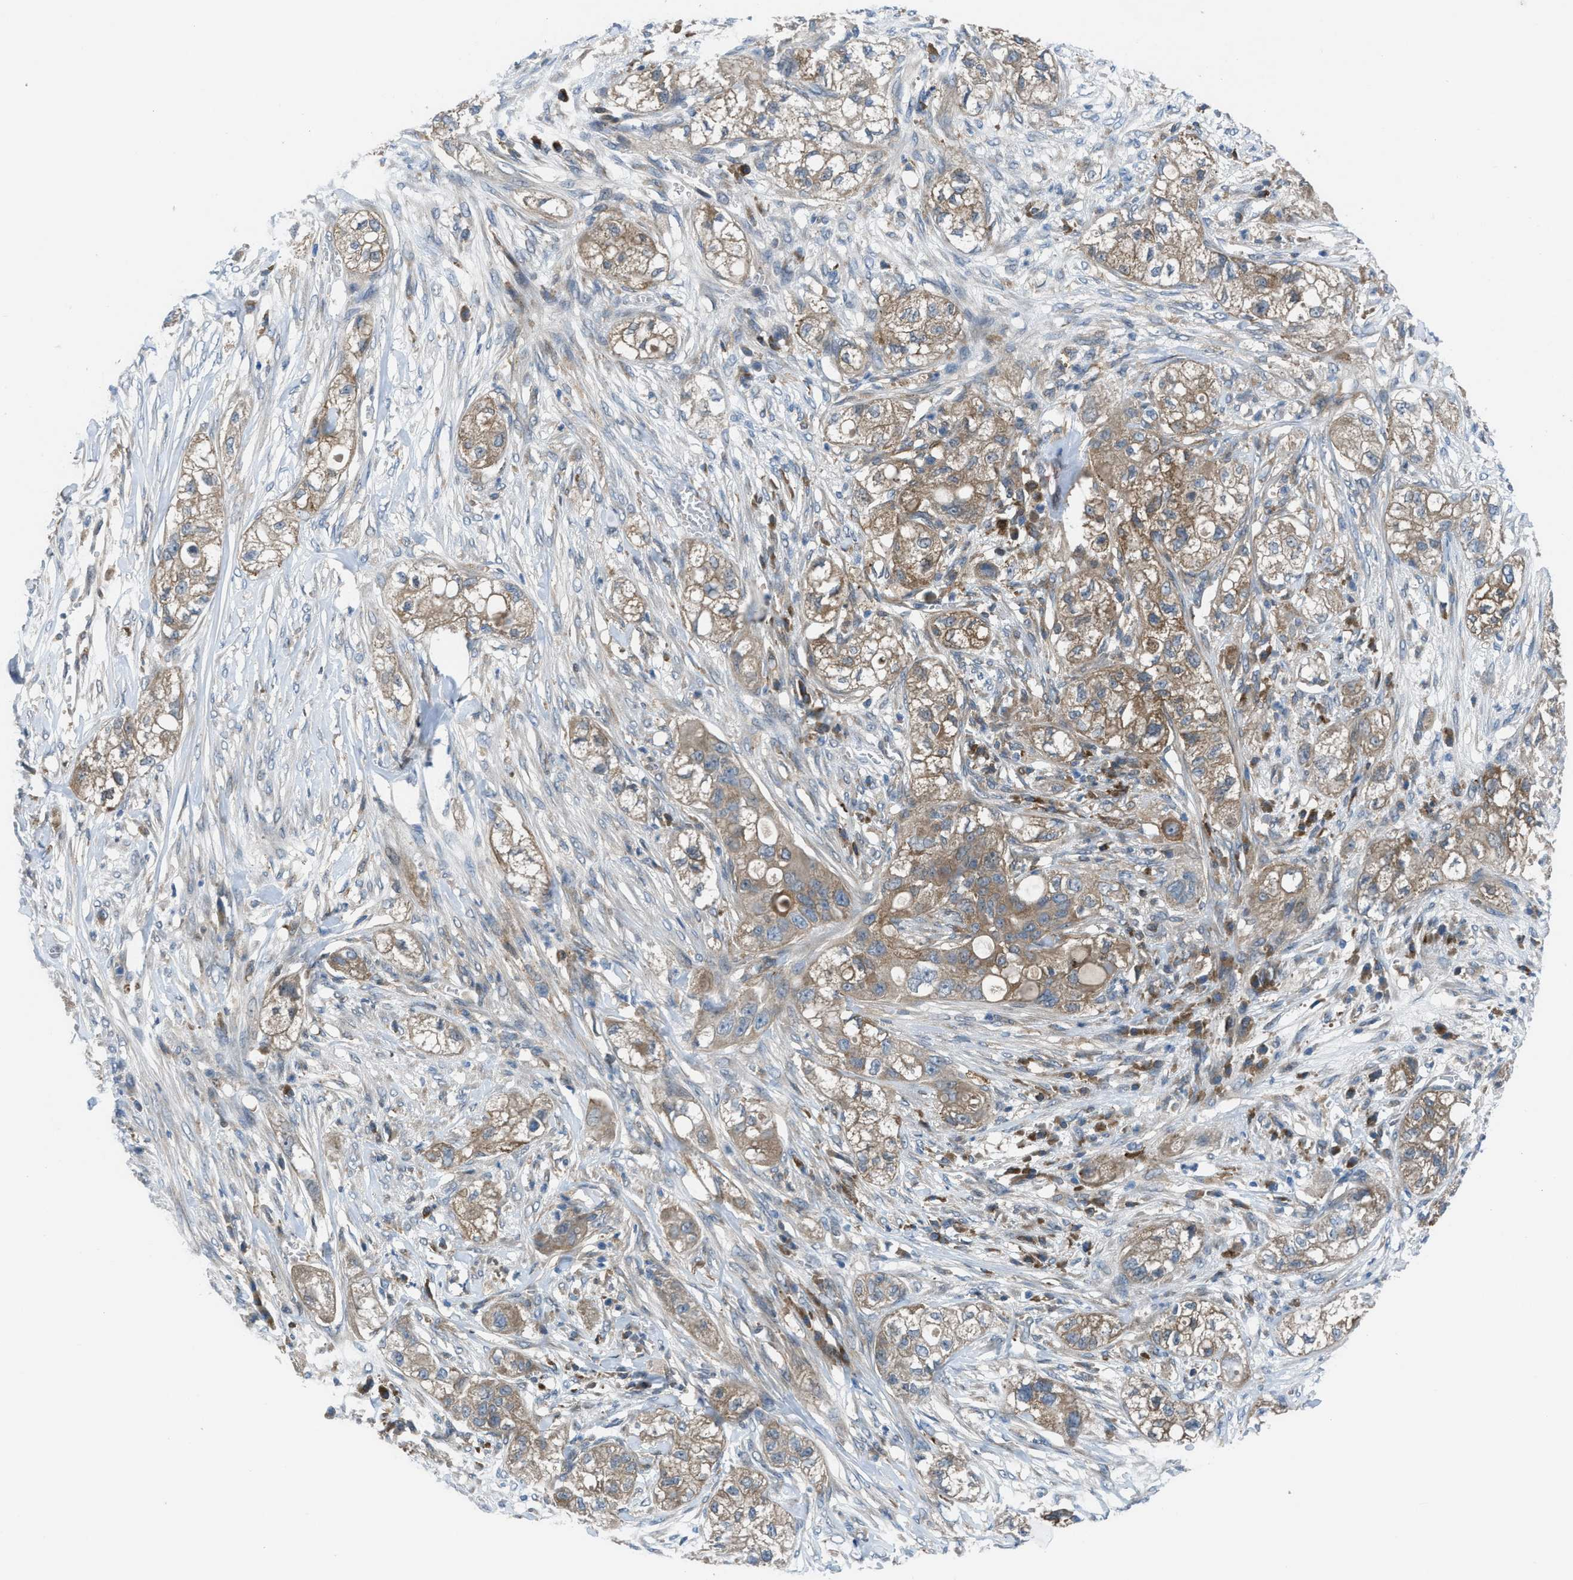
{"staining": {"intensity": "moderate", "quantity": ">75%", "location": "cytoplasmic/membranous"}, "tissue": "pancreatic cancer", "cell_type": "Tumor cells", "image_type": "cancer", "snomed": [{"axis": "morphology", "description": "Adenocarcinoma, NOS"}, {"axis": "topography", "description": "Pancreas"}], "caption": "Immunohistochemistry (IHC) photomicrograph of adenocarcinoma (pancreatic) stained for a protein (brown), which exhibits medium levels of moderate cytoplasmic/membranous expression in about >75% of tumor cells.", "gene": "BAZ2B", "patient": {"sex": "female", "age": 78}}